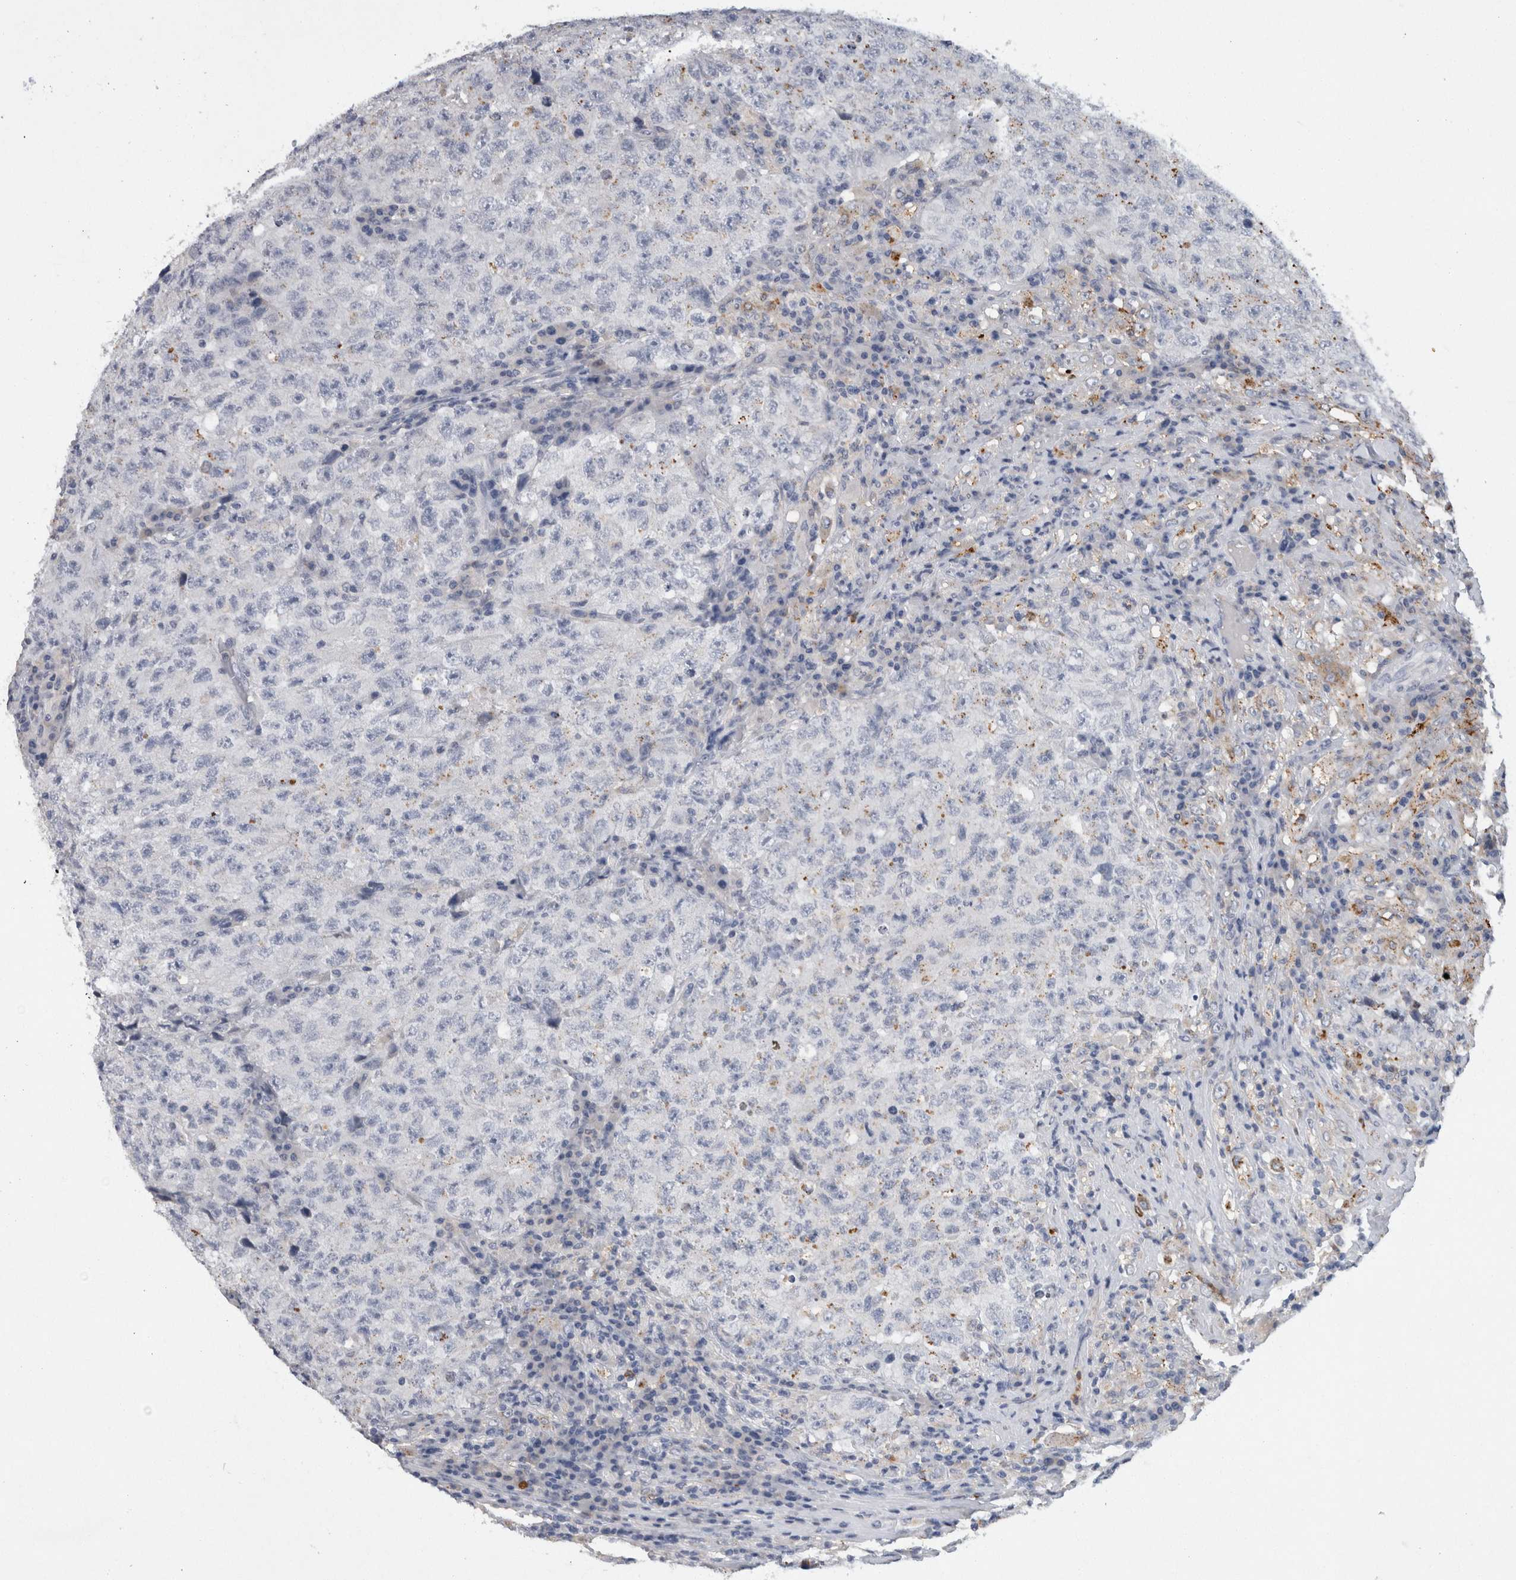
{"staining": {"intensity": "negative", "quantity": "none", "location": "none"}, "tissue": "testis cancer", "cell_type": "Tumor cells", "image_type": "cancer", "snomed": [{"axis": "morphology", "description": "Necrosis, NOS"}, {"axis": "morphology", "description": "Carcinoma, Embryonal, NOS"}, {"axis": "topography", "description": "Testis"}], "caption": "IHC of human testis cancer (embryonal carcinoma) shows no positivity in tumor cells.", "gene": "CD63", "patient": {"sex": "male", "age": 19}}